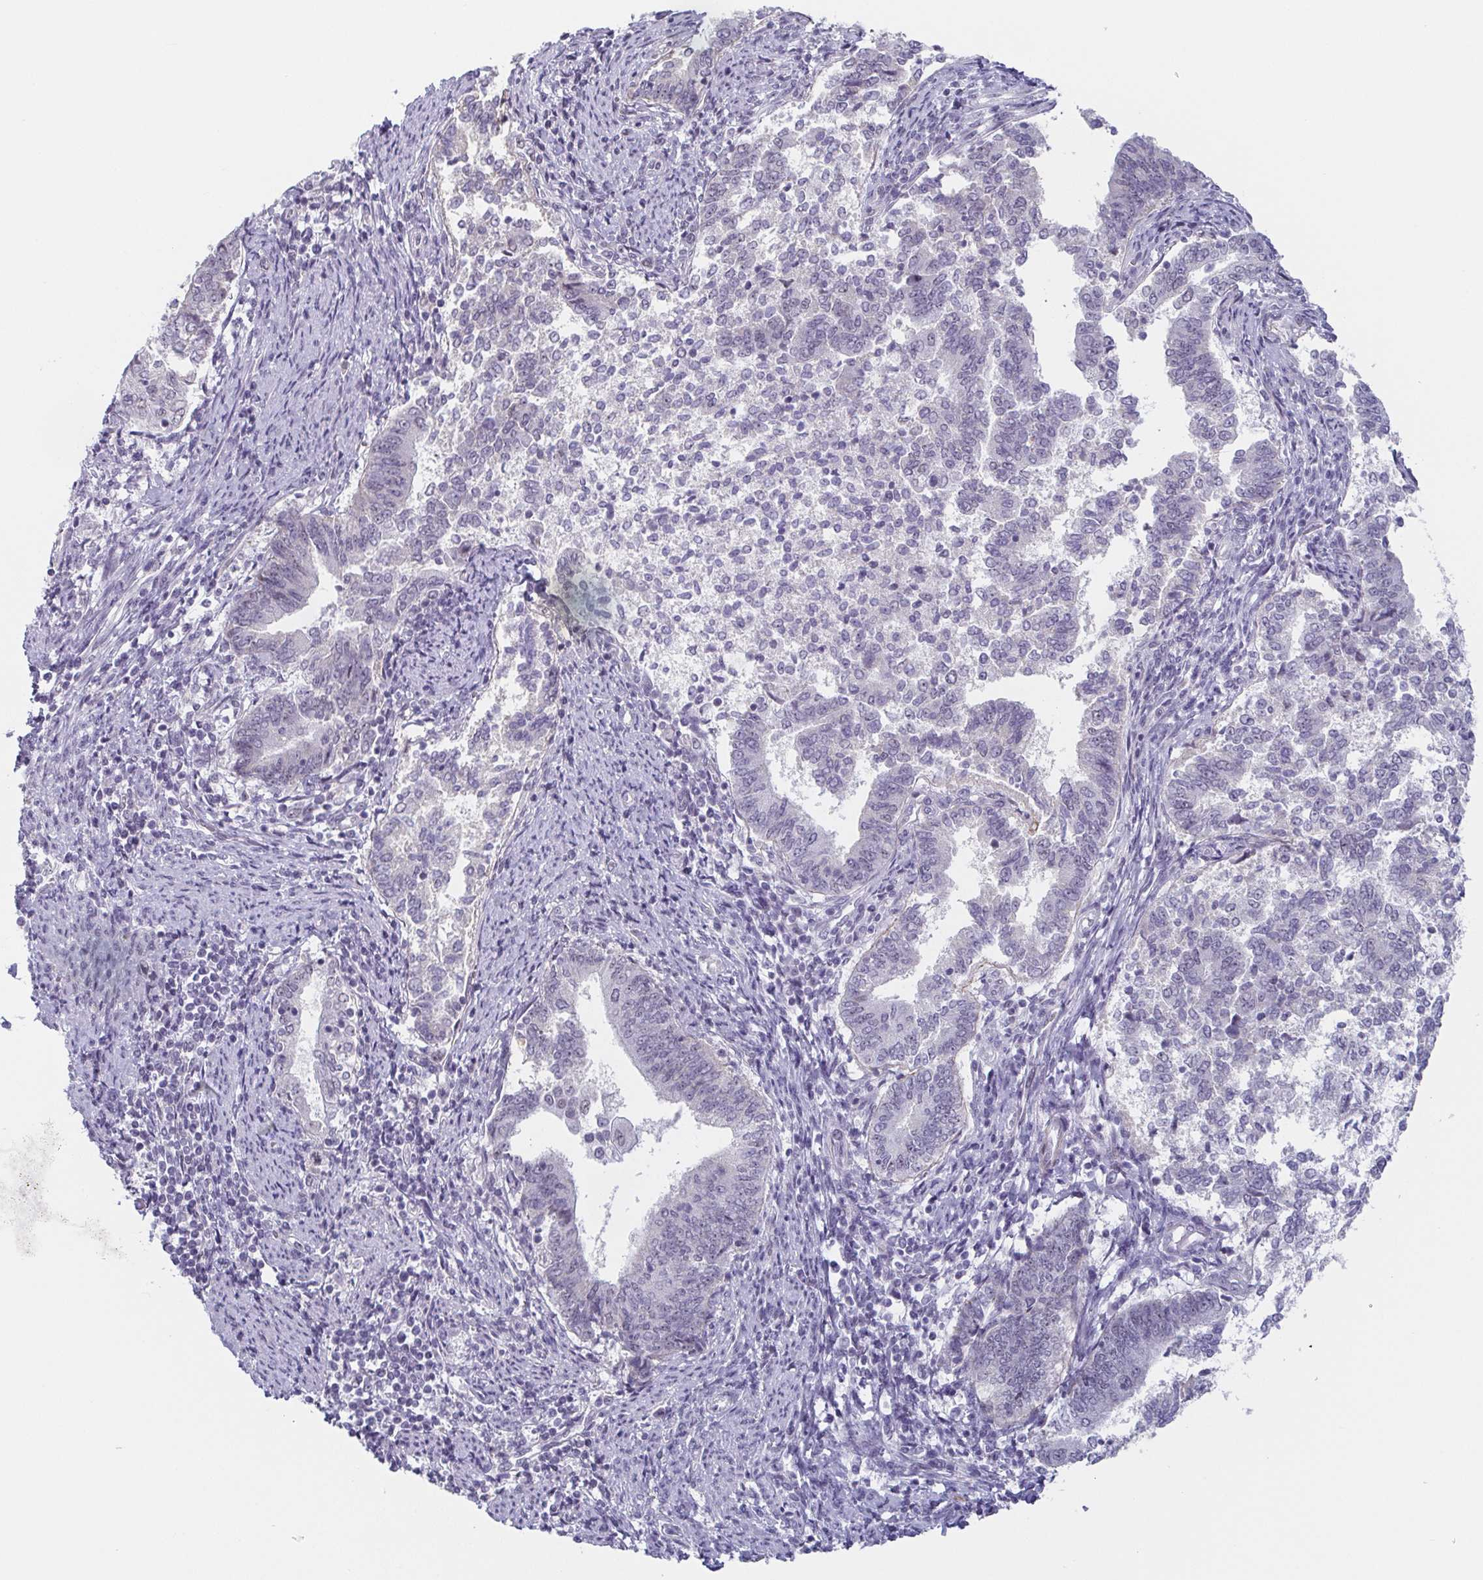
{"staining": {"intensity": "negative", "quantity": "none", "location": "none"}, "tissue": "endometrial cancer", "cell_type": "Tumor cells", "image_type": "cancer", "snomed": [{"axis": "morphology", "description": "Adenocarcinoma, NOS"}, {"axis": "topography", "description": "Endometrium"}], "caption": "Immunohistochemistry histopathology image of neoplastic tissue: human endometrial cancer (adenocarcinoma) stained with DAB (3,3'-diaminobenzidine) exhibits no significant protein expression in tumor cells.", "gene": "EXOSC7", "patient": {"sex": "female", "age": 65}}